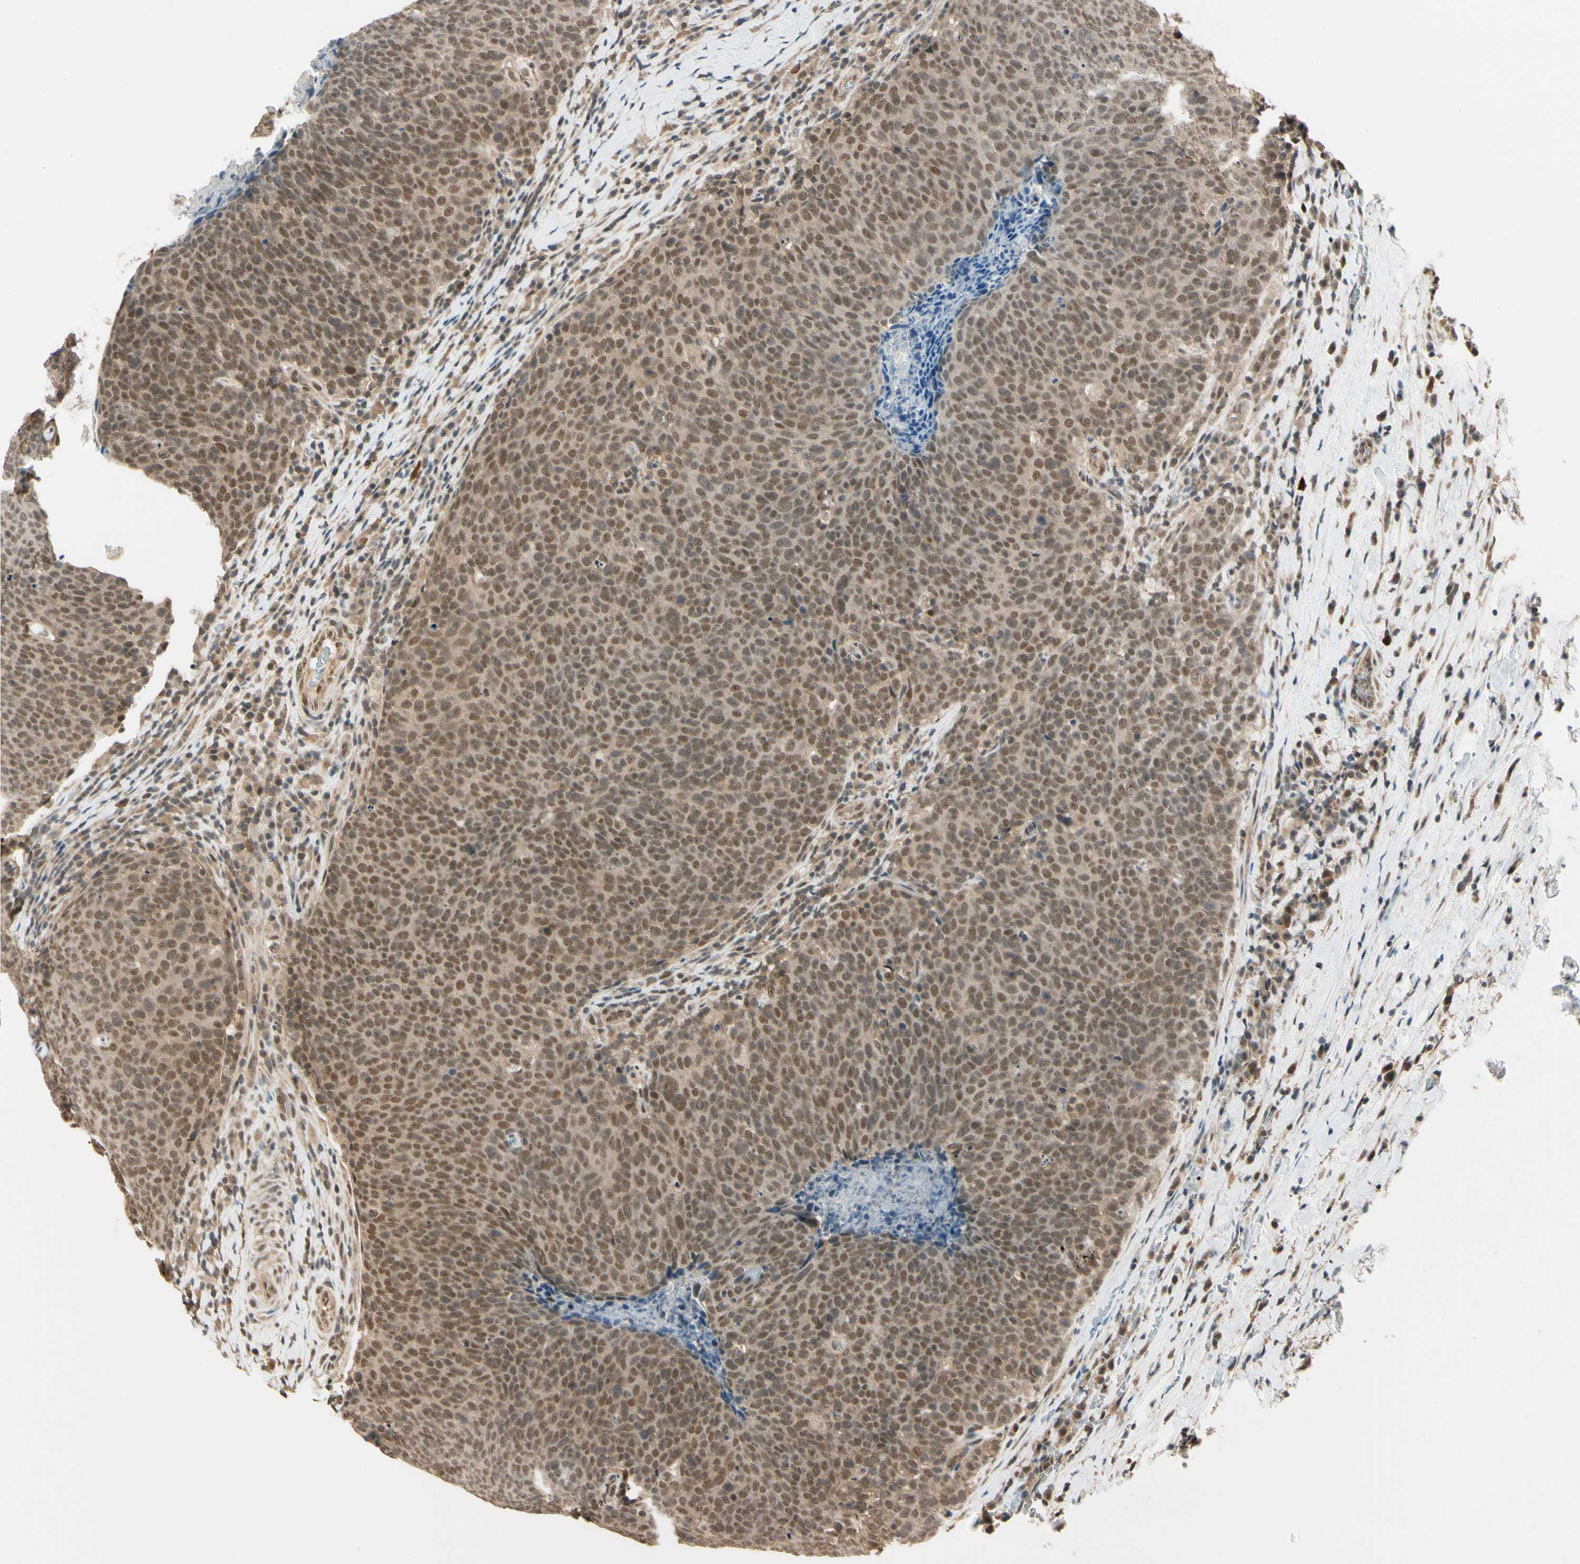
{"staining": {"intensity": "moderate", "quantity": ">75%", "location": "cytoplasmic/membranous,nuclear"}, "tissue": "head and neck cancer", "cell_type": "Tumor cells", "image_type": "cancer", "snomed": [{"axis": "morphology", "description": "Squamous cell carcinoma, NOS"}, {"axis": "morphology", "description": "Squamous cell carcinoma, metastatic, NOS"}, {"axis": "topography", "description": "Lymph node"}, {"axis": "topography", "description": "Head-Neck"}], "caption": "DAB immunohistochemical staining of head and neck squamous cell carcinoma exhibits moderate cytoplasmic/membranous and nuclear protein positivity in about >75% of tumor cells. (brown staining indicates protein expression, while blue staining denotes nuclei).", "gene": "ZSCAN12", "patient": {"sex": "male", "age": 62}}